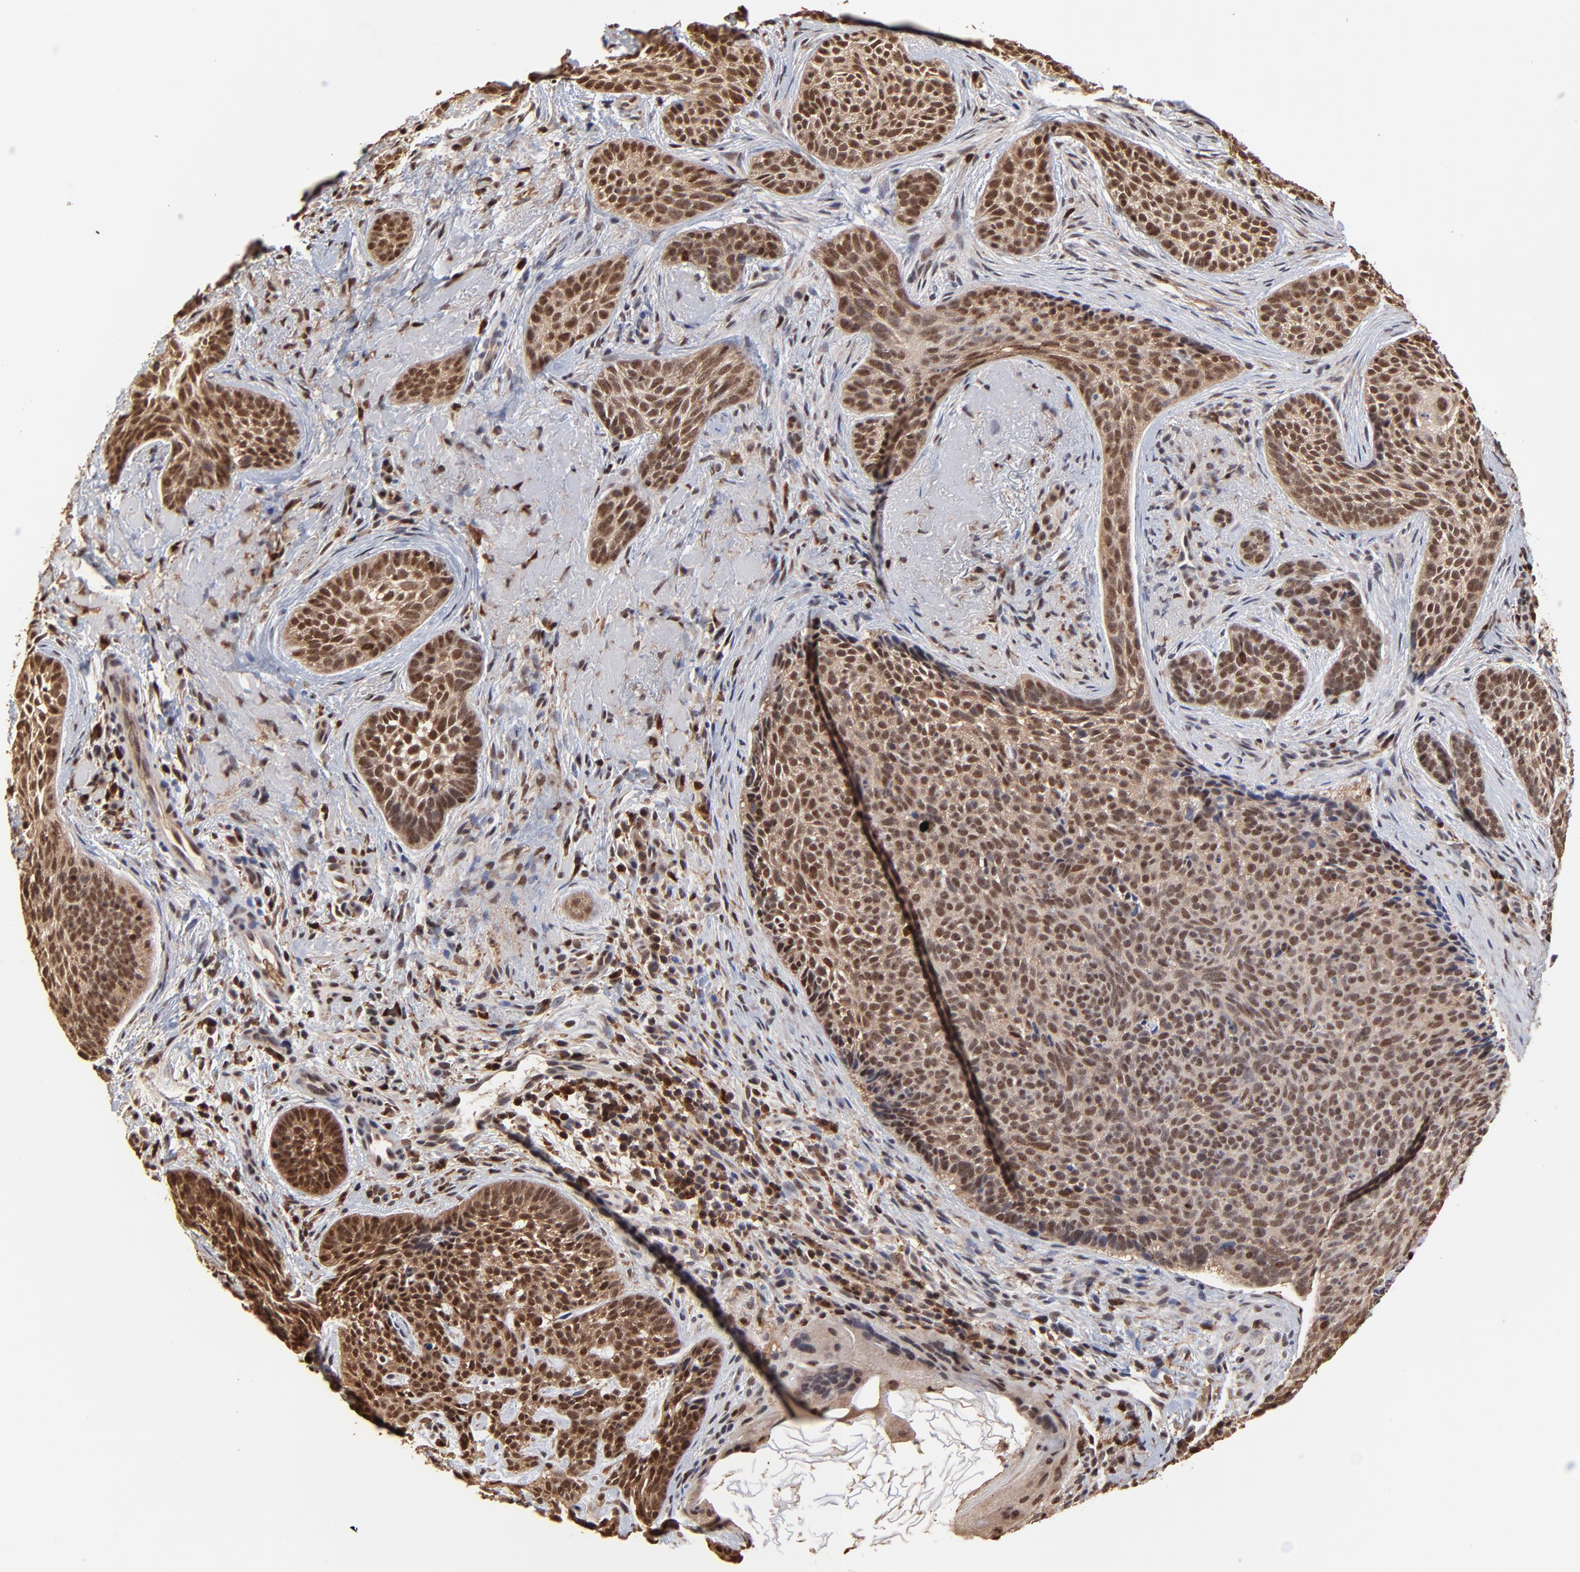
{"staining": {"intensity": "moderate", "quantity": ">75%", "location": "cytoplasmic/membranous,nuclear"}, "tissue": "skin cancer", "cell_type": "Tumor cells", "image_type": "cancer", "snomed": [{"axis": "morphology", "description": "Basal cell carcinoma"}, {"axis": "topography", "description": "Skin"}], "caption": "Immunohistochemical staining of human skin basal cell carcinoma shows medium levels of moderate cytoplasmic/membranous and nuclear protein staining in approximately >75% of tumor cells.", "gene": "CASP1", "patient": {"sex": "male", "age": 91}}